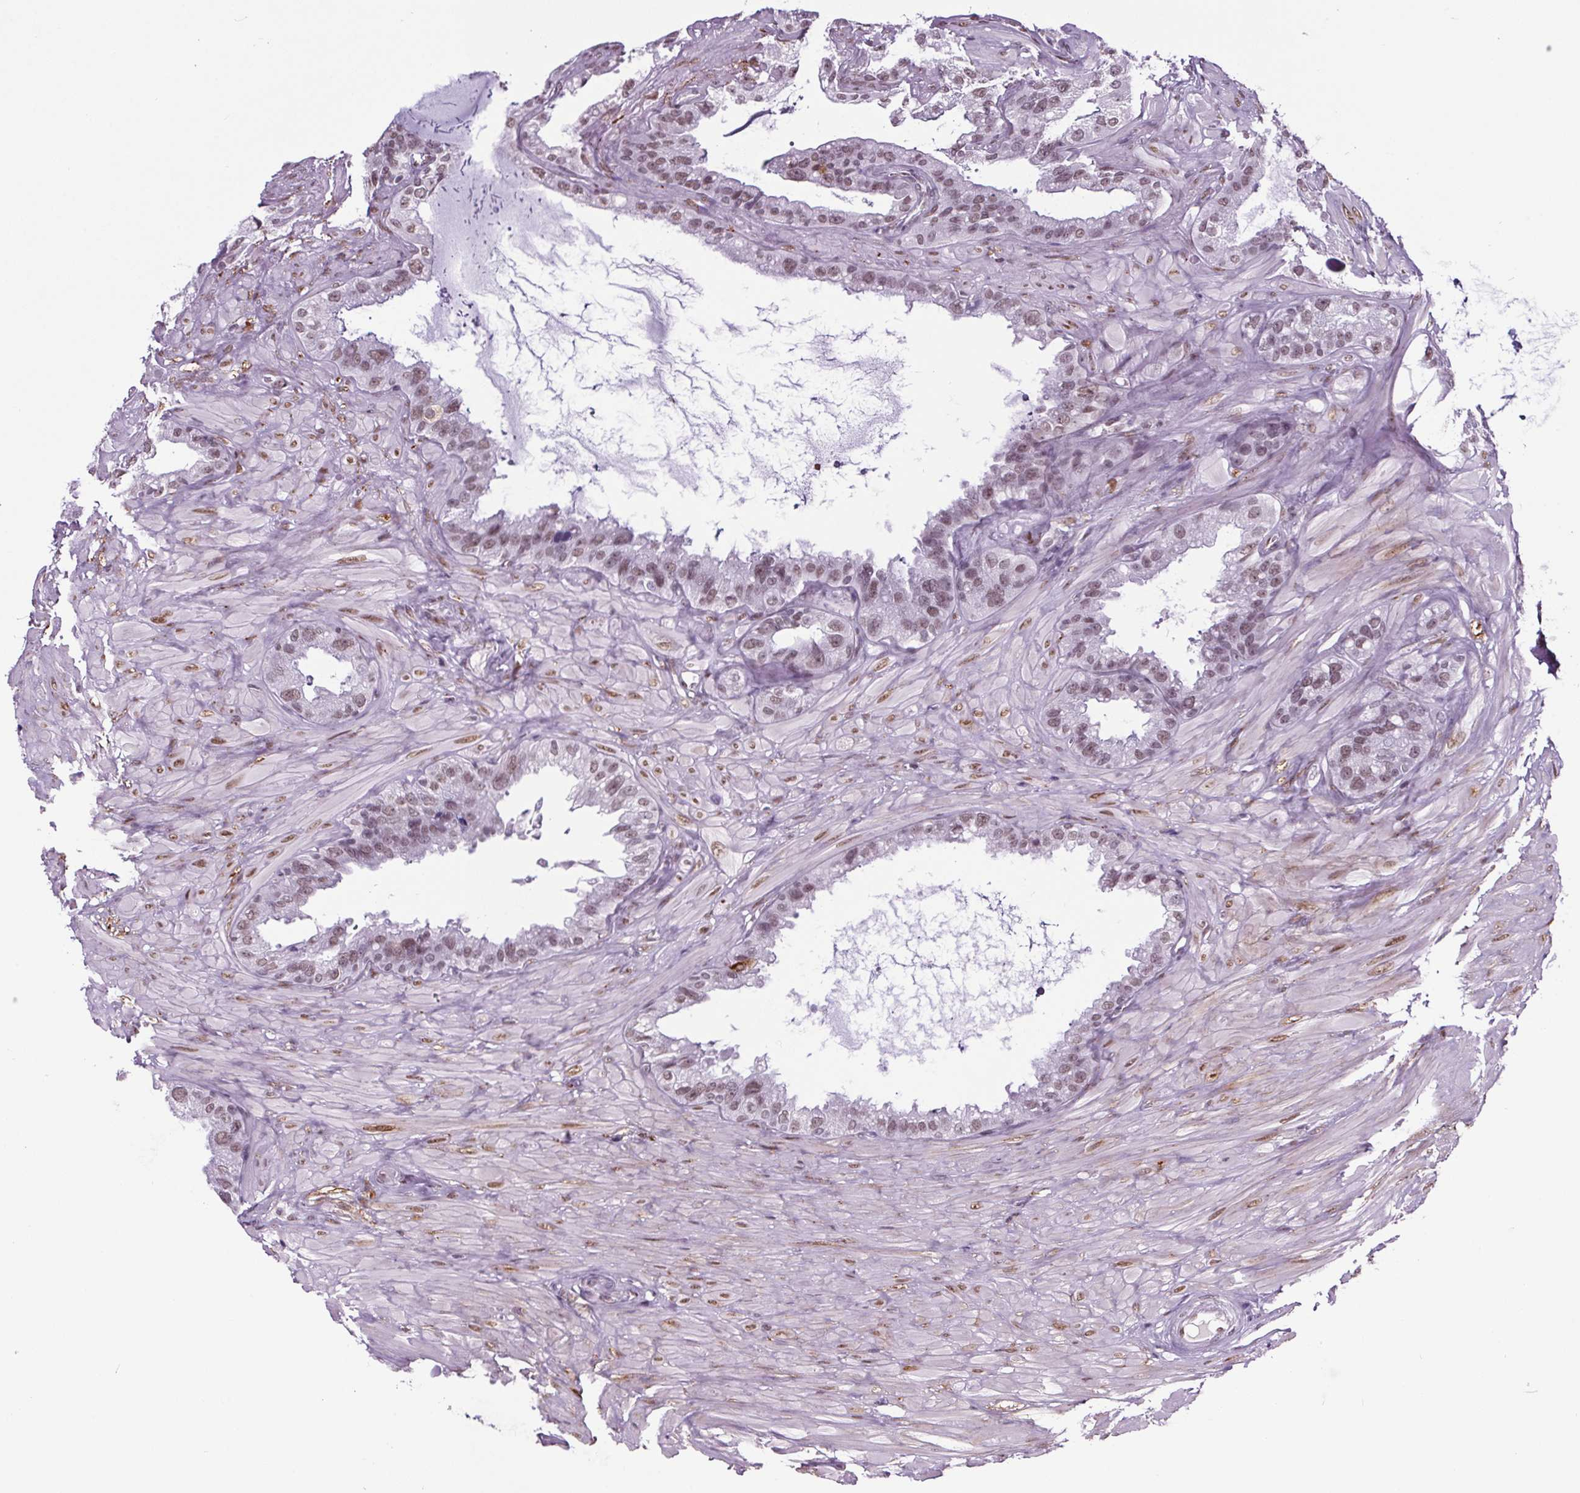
{"staining": {"intensity": "moderate", "quantity": "25%-75%", "location": "nuclear"}, "tissue": "seminal vesicle", "cell_type": "Glandular cells", "image_type": "normal", "snomed": [{"axis": "morphology", "description": "Normal tissue, NOS"}, {"axis": "topography", "description": "Seminal veicle"}, {"axis": "topography", "description": "Peripheral nerve tissue"}], "caption": "An immunohistochemistry micrograph of normal tissue is shown. Protein staining in brown highlights moderate nuclear positivity in seminal vesicle within glandular cells. (Brightfield microscopy of DAB IHC at high magnification).", "gene": "GP6", "patient": {"sex": "male", "age": 76}}